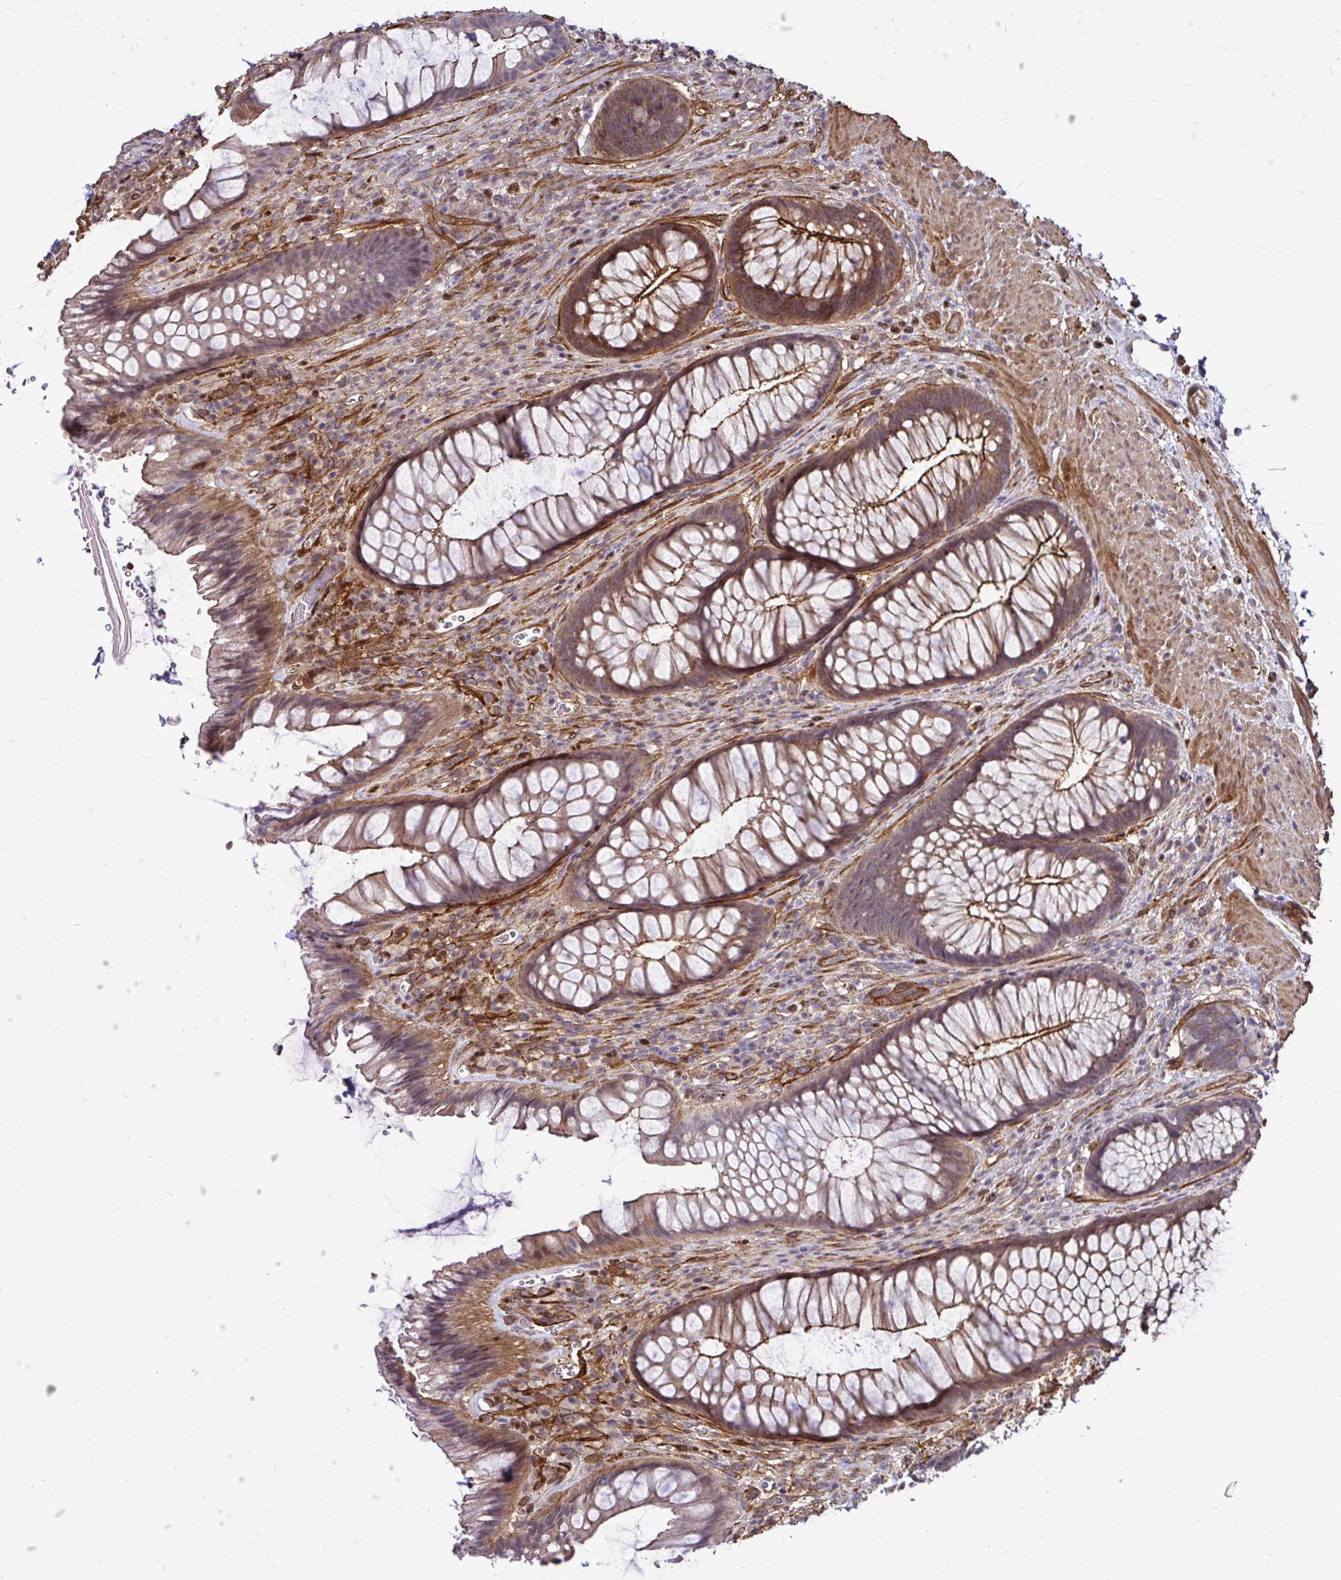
{"staining": {"intensity": "moderate", "quantity": ">75%", "location": "cytoplasmic/membranous"}, "tissue": "rectum", "cell_type": "Glandular cells", "image_type": "normal", "snomed": [{"axis": "morphology", "description": "Normal tissue, NOS"}, {"axis": "topography", "description": "Rectum"}], "caption": "A brown stain highlights moderate cytoplasmic/membranous positivity of a protein in glandular cells of unremarkable rectum.", "gene": "TRIP6", "patient": {"sex": "male", "age": 53}}